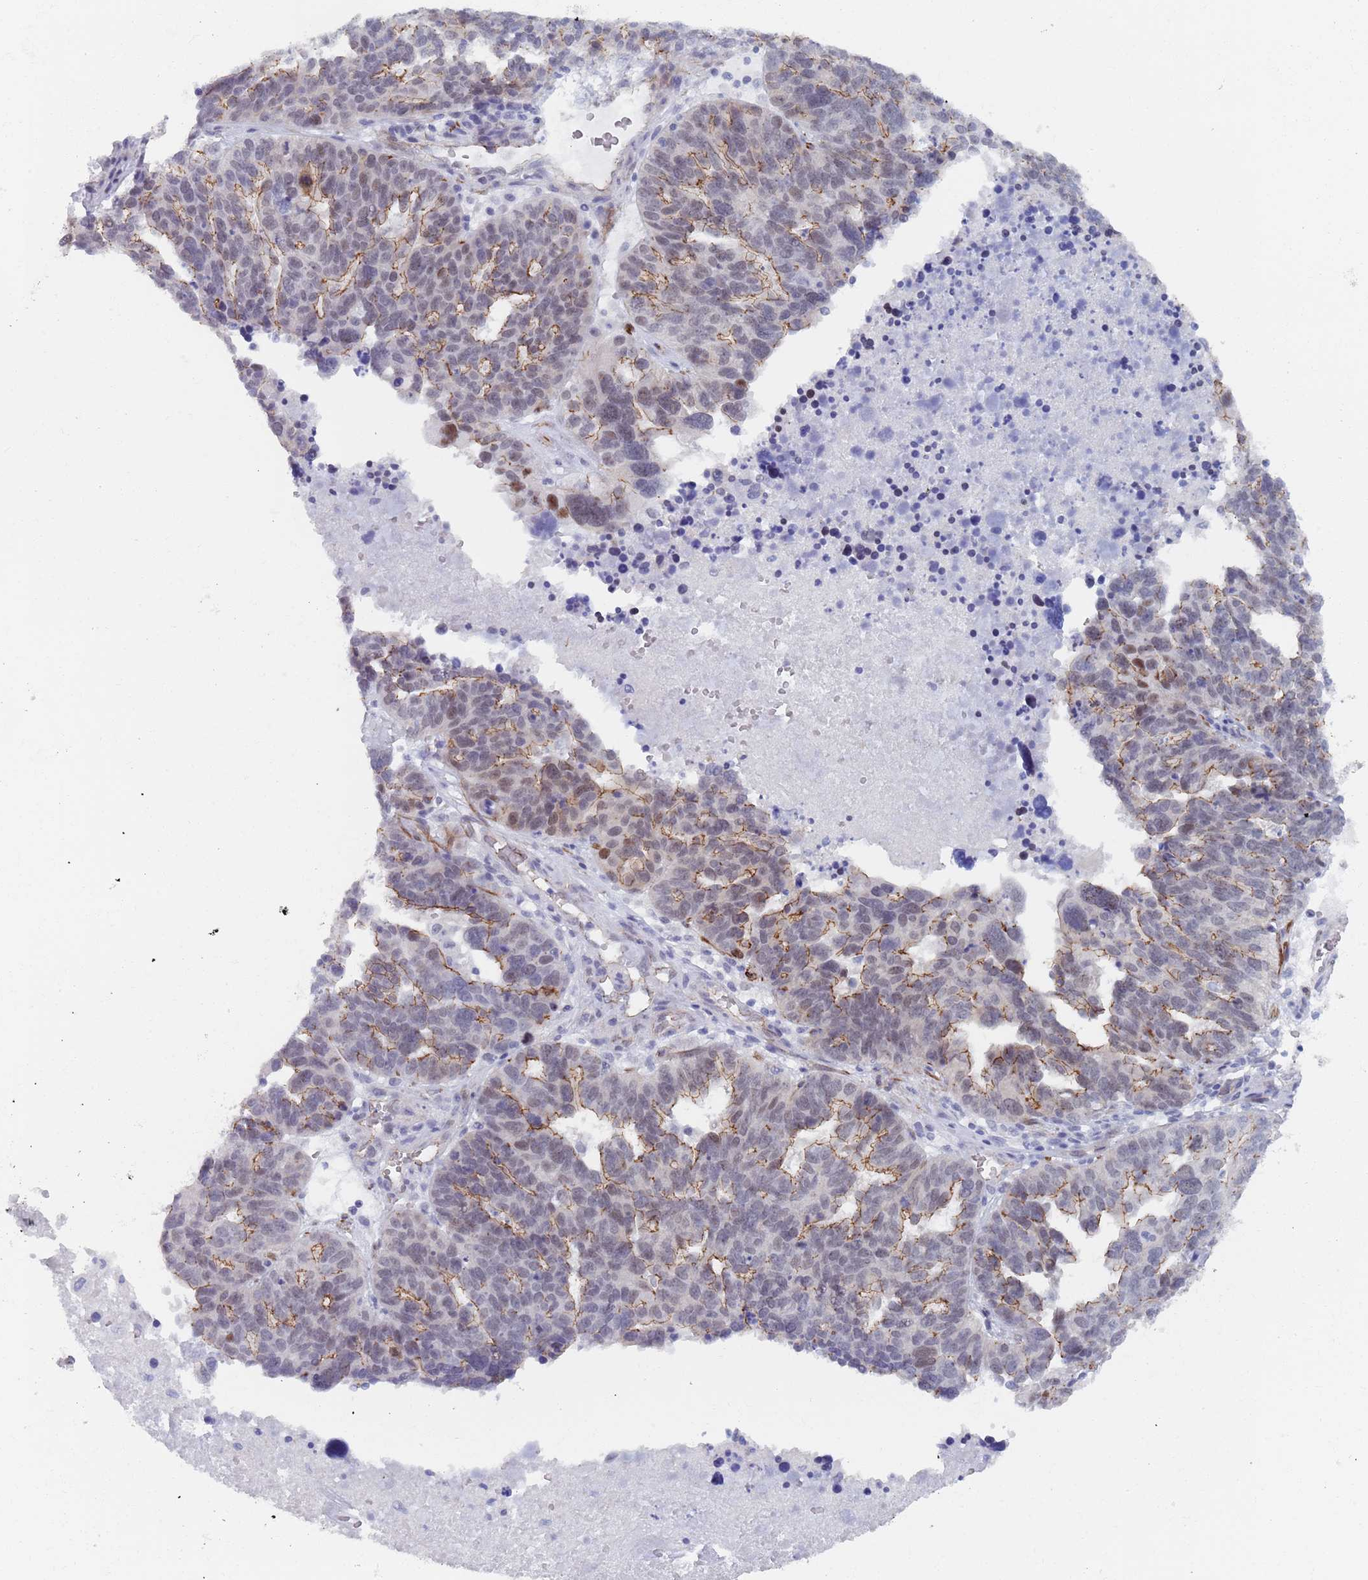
{"staining": {"intensity": "moderate", "quantity": "25%-75%", "location": "cytoplasmic/membranous"}, "tissue": "ovarian cancer", "cell_type": "Tumor cells", "image_type": "cancer", "snomed": [{"axis": "morphology", "description": "Cystadenocarcinoma, serous, NOS"}, {"axis": "topography", "description": "Ovary"}], "caption": "A medium amount of moderate cytoplasmic/membranous staining is seen in approximately 25%-75% of tumor cells in ovarian serous cystadenocarcinoma tissue. Immunohistochemistry (ihc) stains the protein of interest in brown and the nuclei are stained blue.", "gene": "OR5A2", "patient": {"sex": "female", "age": 59}}